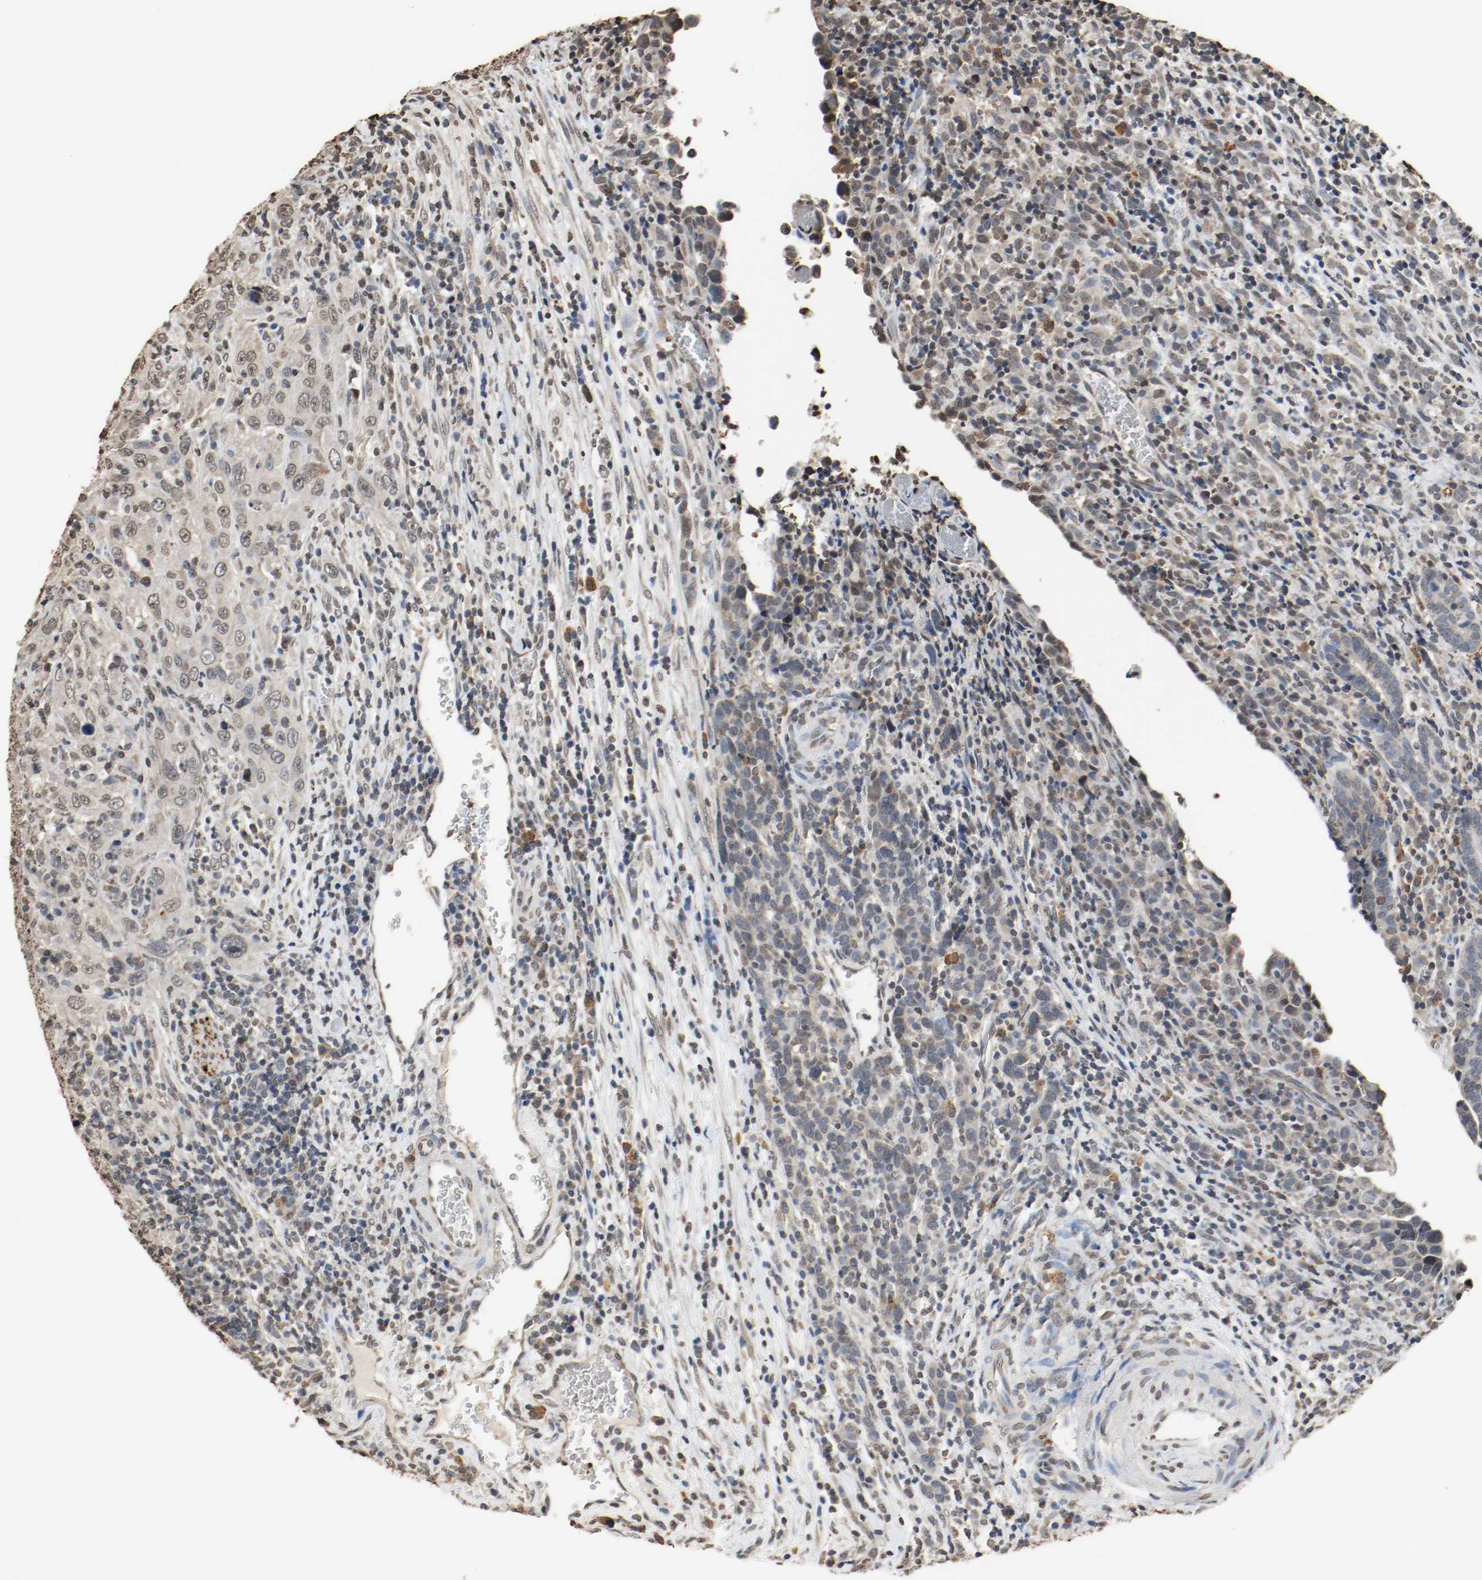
{"staining": {"intensity": "weak", "quantity": "25%-75%", "location": "cytoplasmic/membranous"}, "tissue": "urothelial cancer", "cell_type": "Tumor cells", "image_type": "cancer", "snomed": [{"axis": "morphology", "description": "Urothelial carcinoma, High grade"}, {"axis": "topography", "description": "Urinary bladder"}], "caption": "An image of high-grade urothelial carcinoma stained for a protein exhibits weak cytoplasmic/membranous brown staining in tumor cells.", "gene": "RTN4", "patient": {"sex": "male", "age": 61}}